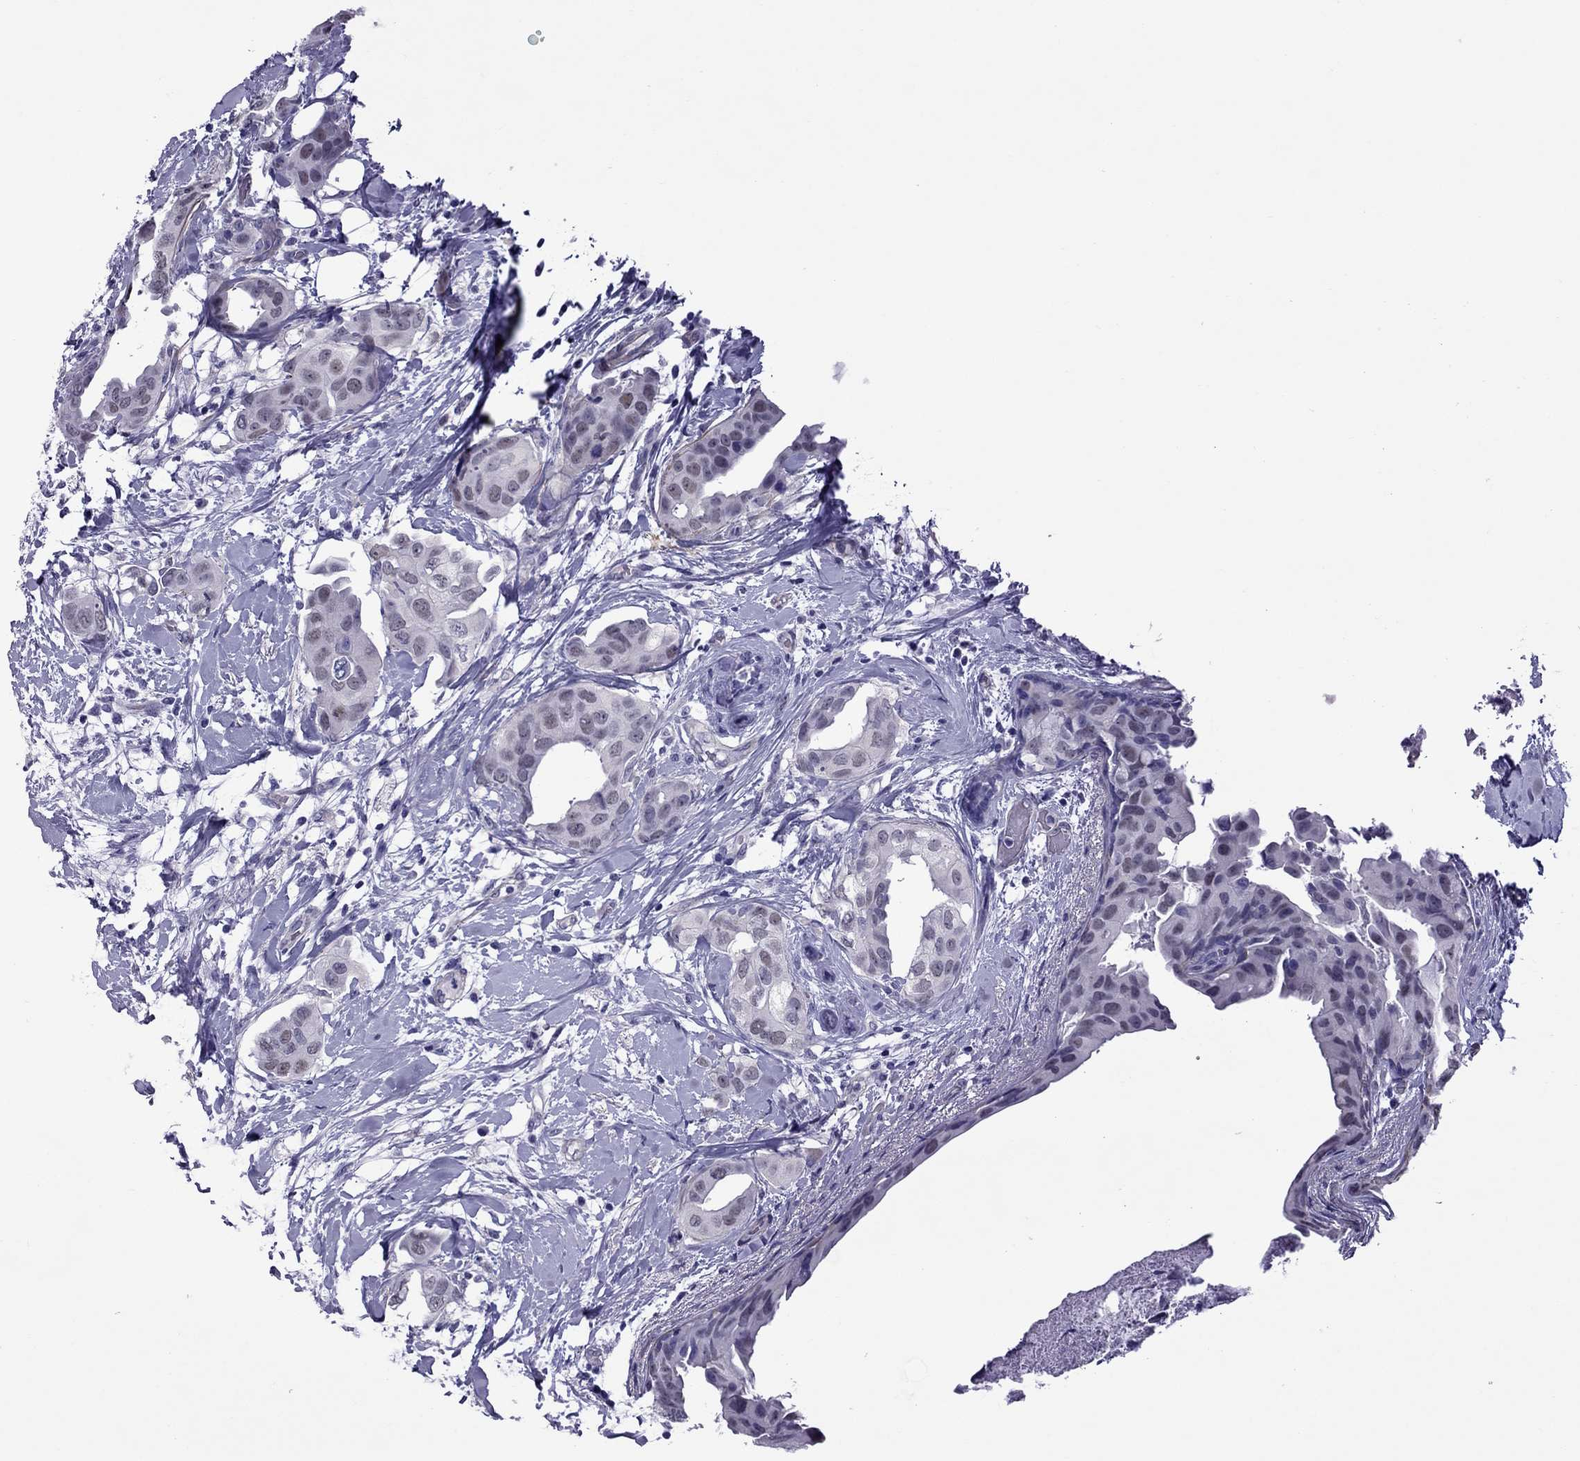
{"staining": {"intensity": "negative", "quantity": "none", "location": "none"}, "tissue": "breast cancer", "cell_type": "Tumor cells", "image_type": "cancer", "snomed": [{"axis": "morphology", "description": "Normal tissue, NOS"}, {"axis": "morphology", "description": "Duct carcinoma"}, {"axis": "topography", "description": "Breast"}], "caption": "An image of human breast cancer (infiltrating ductal carcinoma) is negative for staining in tumor cells.", "gene": "CHRNA5", "patient": {"sex": "female", "age": 40}}